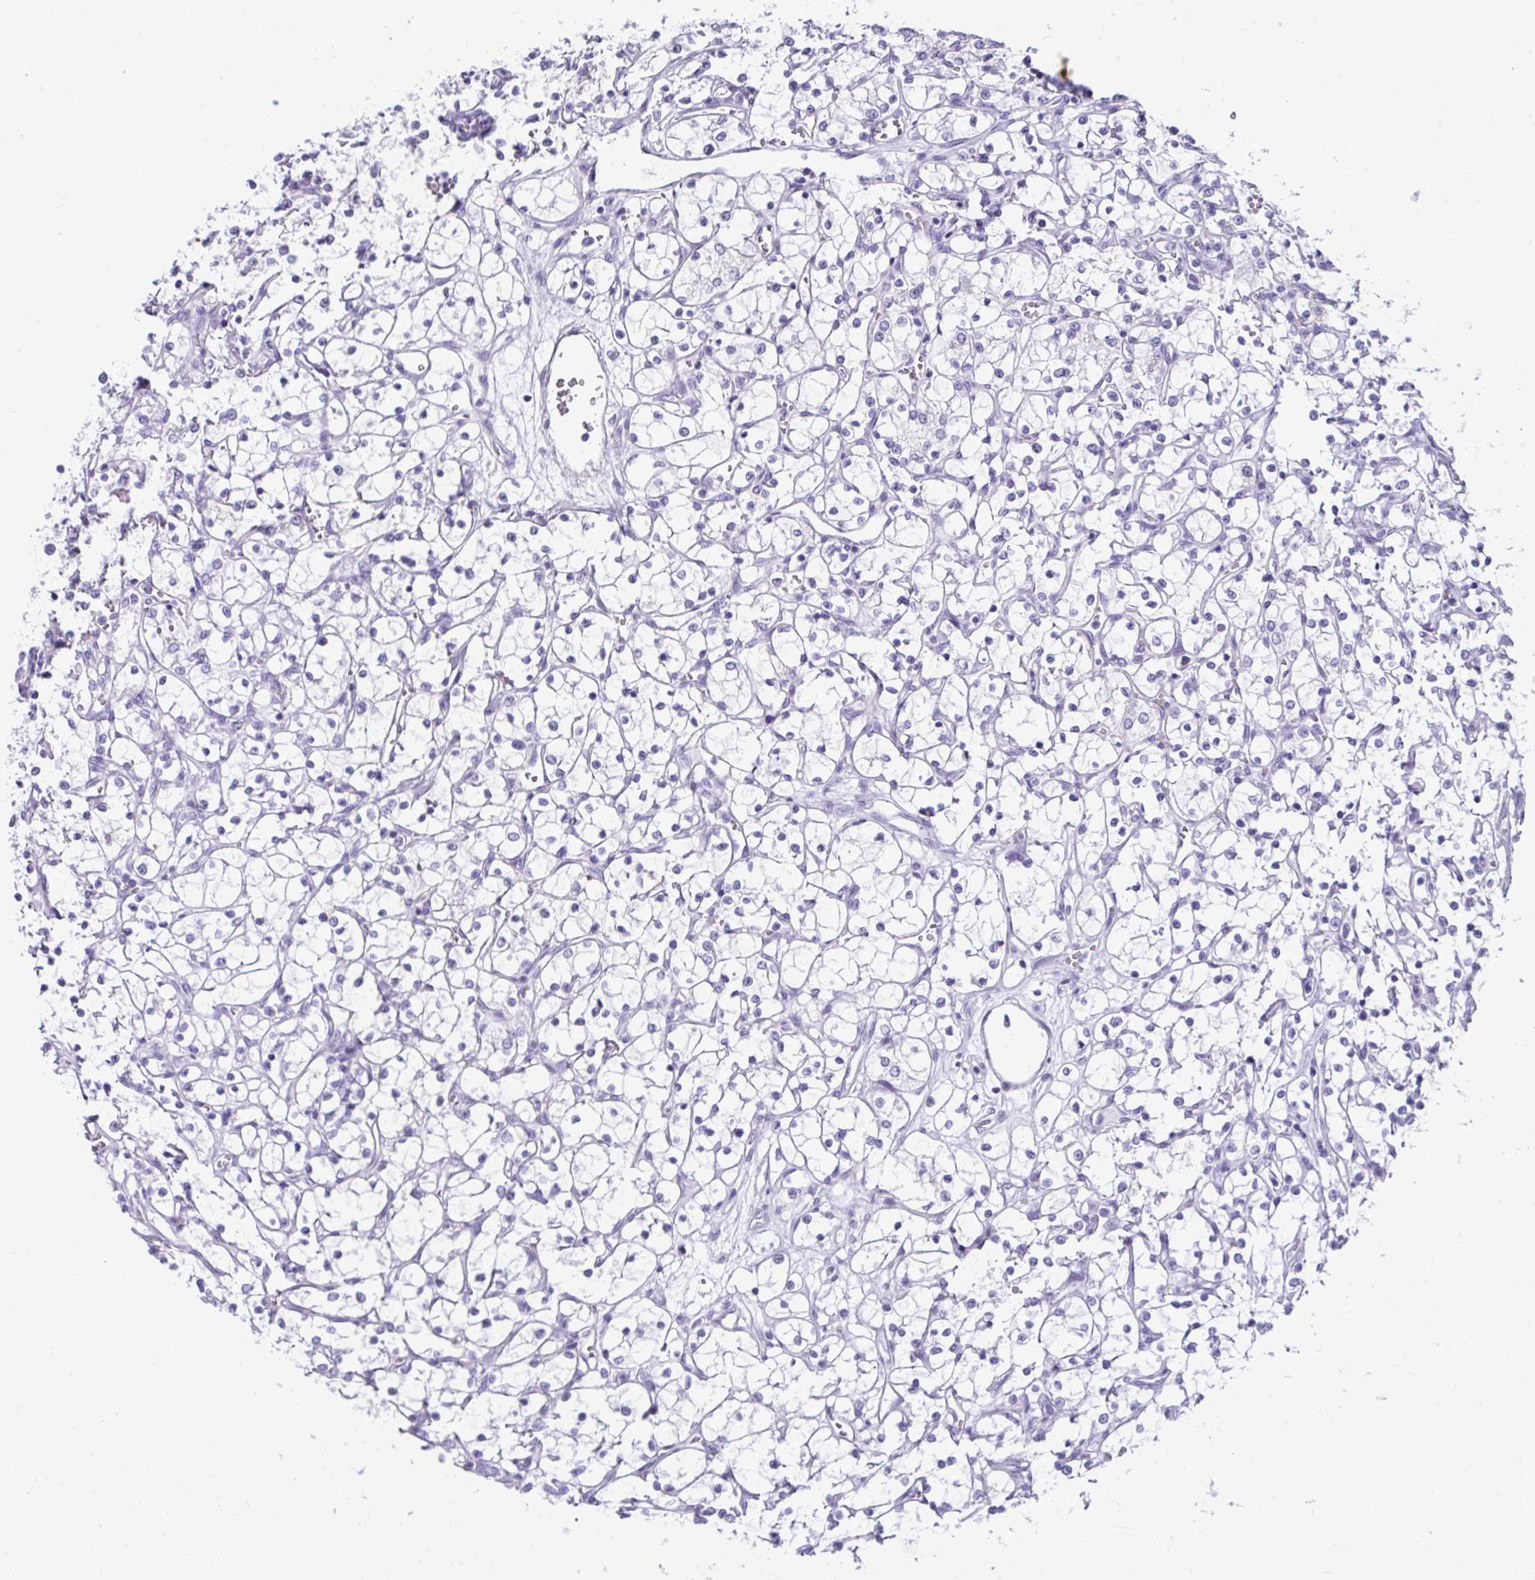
{"staining": {"intensity": "negative", "quantity": "none", "location": "none"}, "tissue": "renal cancer", "cell_type": "Tumor cells", "image_type": "cancer", "snomed": [{"axis": "morphology", "description": "Adenocarcinoma, NOS"}, {"axis": "topography", "description": "Kidney"}], "caption": "There is no significant positivity in tumor cells of renal cancer. Nuclei are stained in blue.", "gene": "RNF183", "patient": {"sex": "female", "age": 69}}